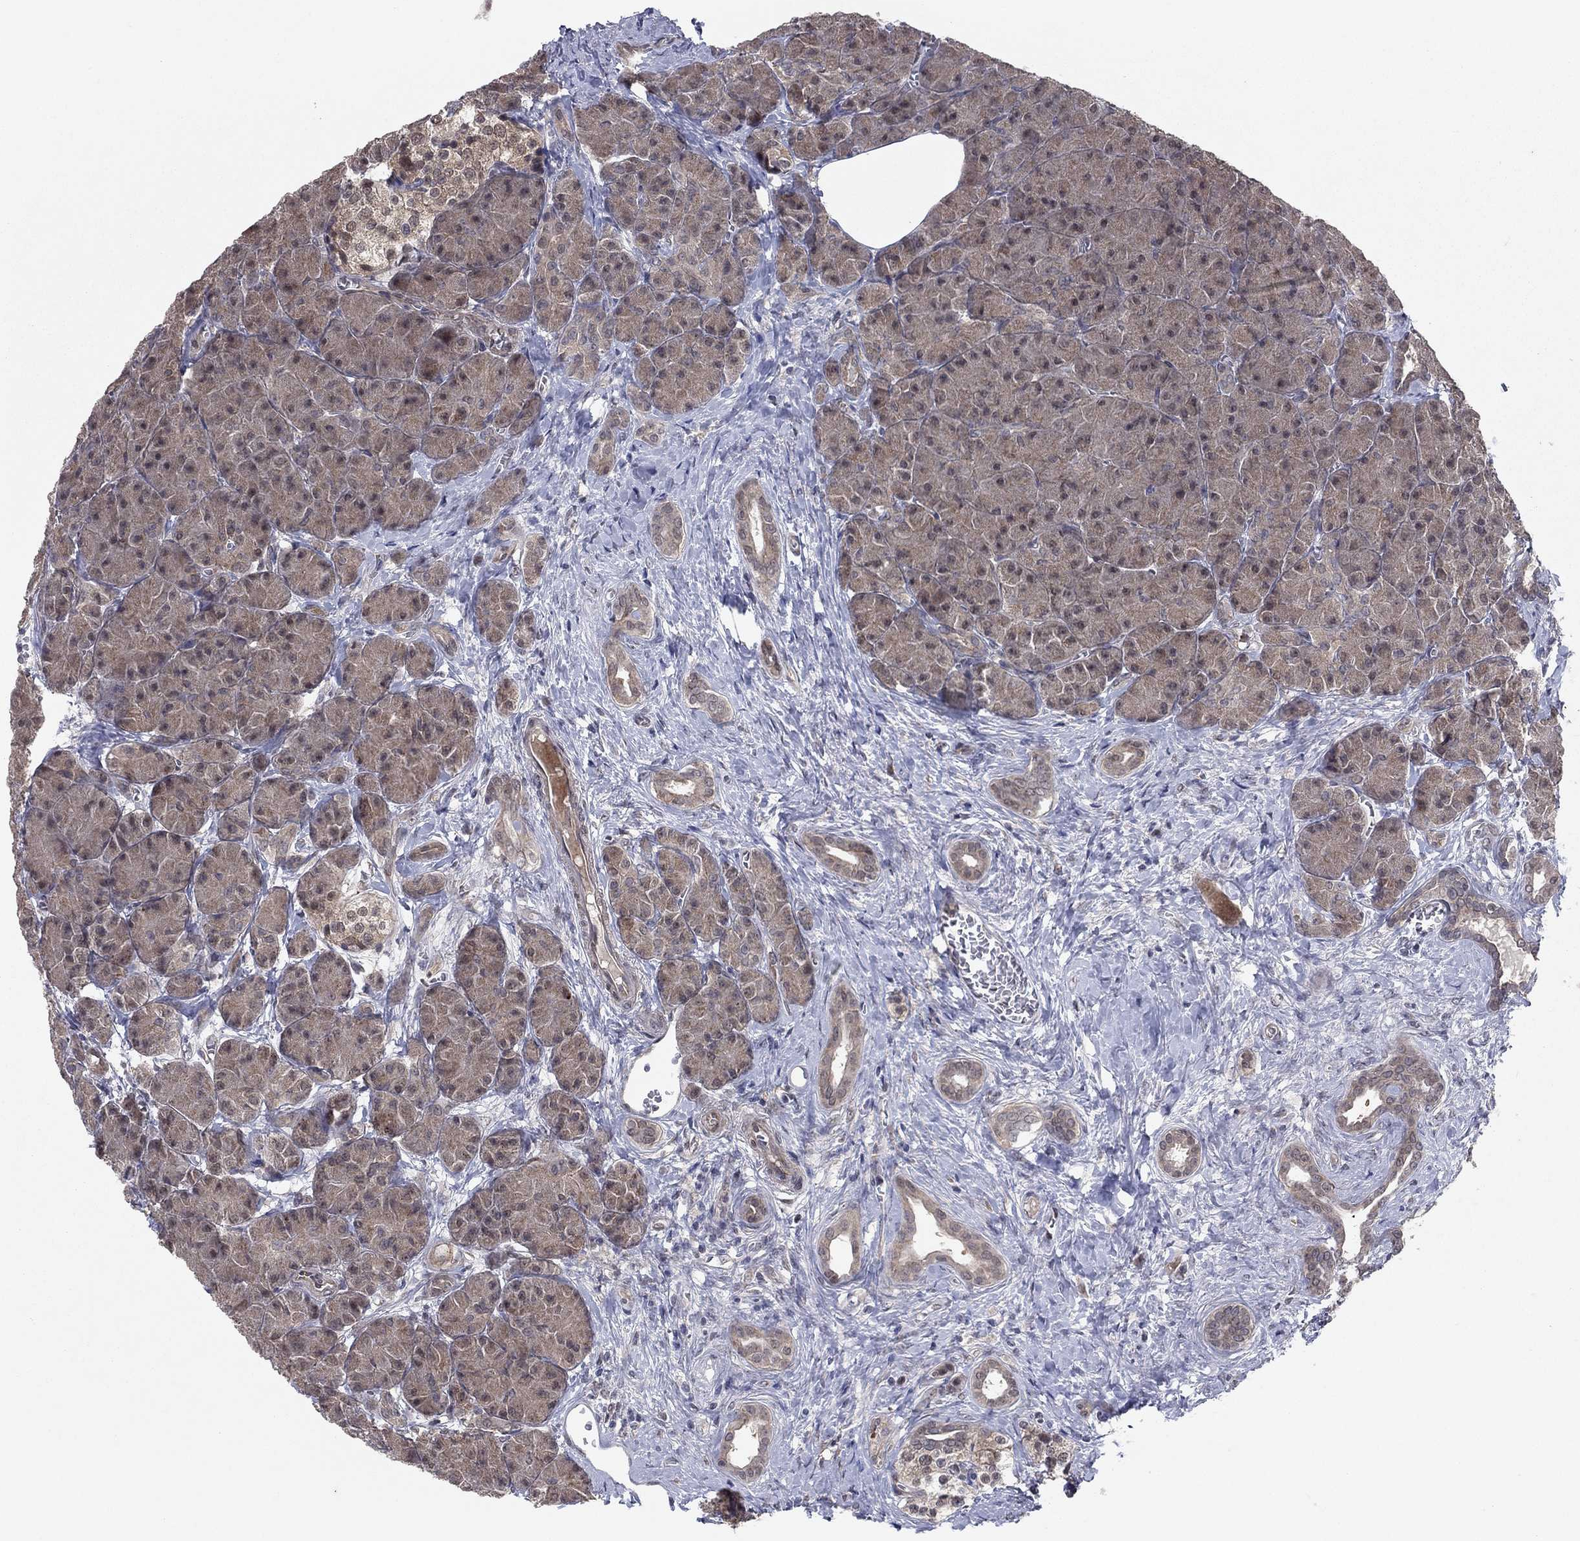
{"staining": {"intensity": "moderate", "quantity": "25%-75%", "location": "cytoplasmic/membranous,nuclear"}, "tissue": "pancreas", "cell_type": "Exocrine glandular cells", "image_type": "normal", "snomed": [{"axis": "morphology", "description": "Normal tissue, NOS"}, {"axis": "topography", "description": "Pancreas"}], "caption": "A brown stain labels moderate cytoplasmic/membranous,nuclear staining of a protein in exocrine glandular cells of normal pancreas. (DAB (3,3'-diaminobenzidine) = brown stain, brightfield microscopy at high magnification).", "gene": "PSMC1", "patient": {"sex": "male", "age": 61}}